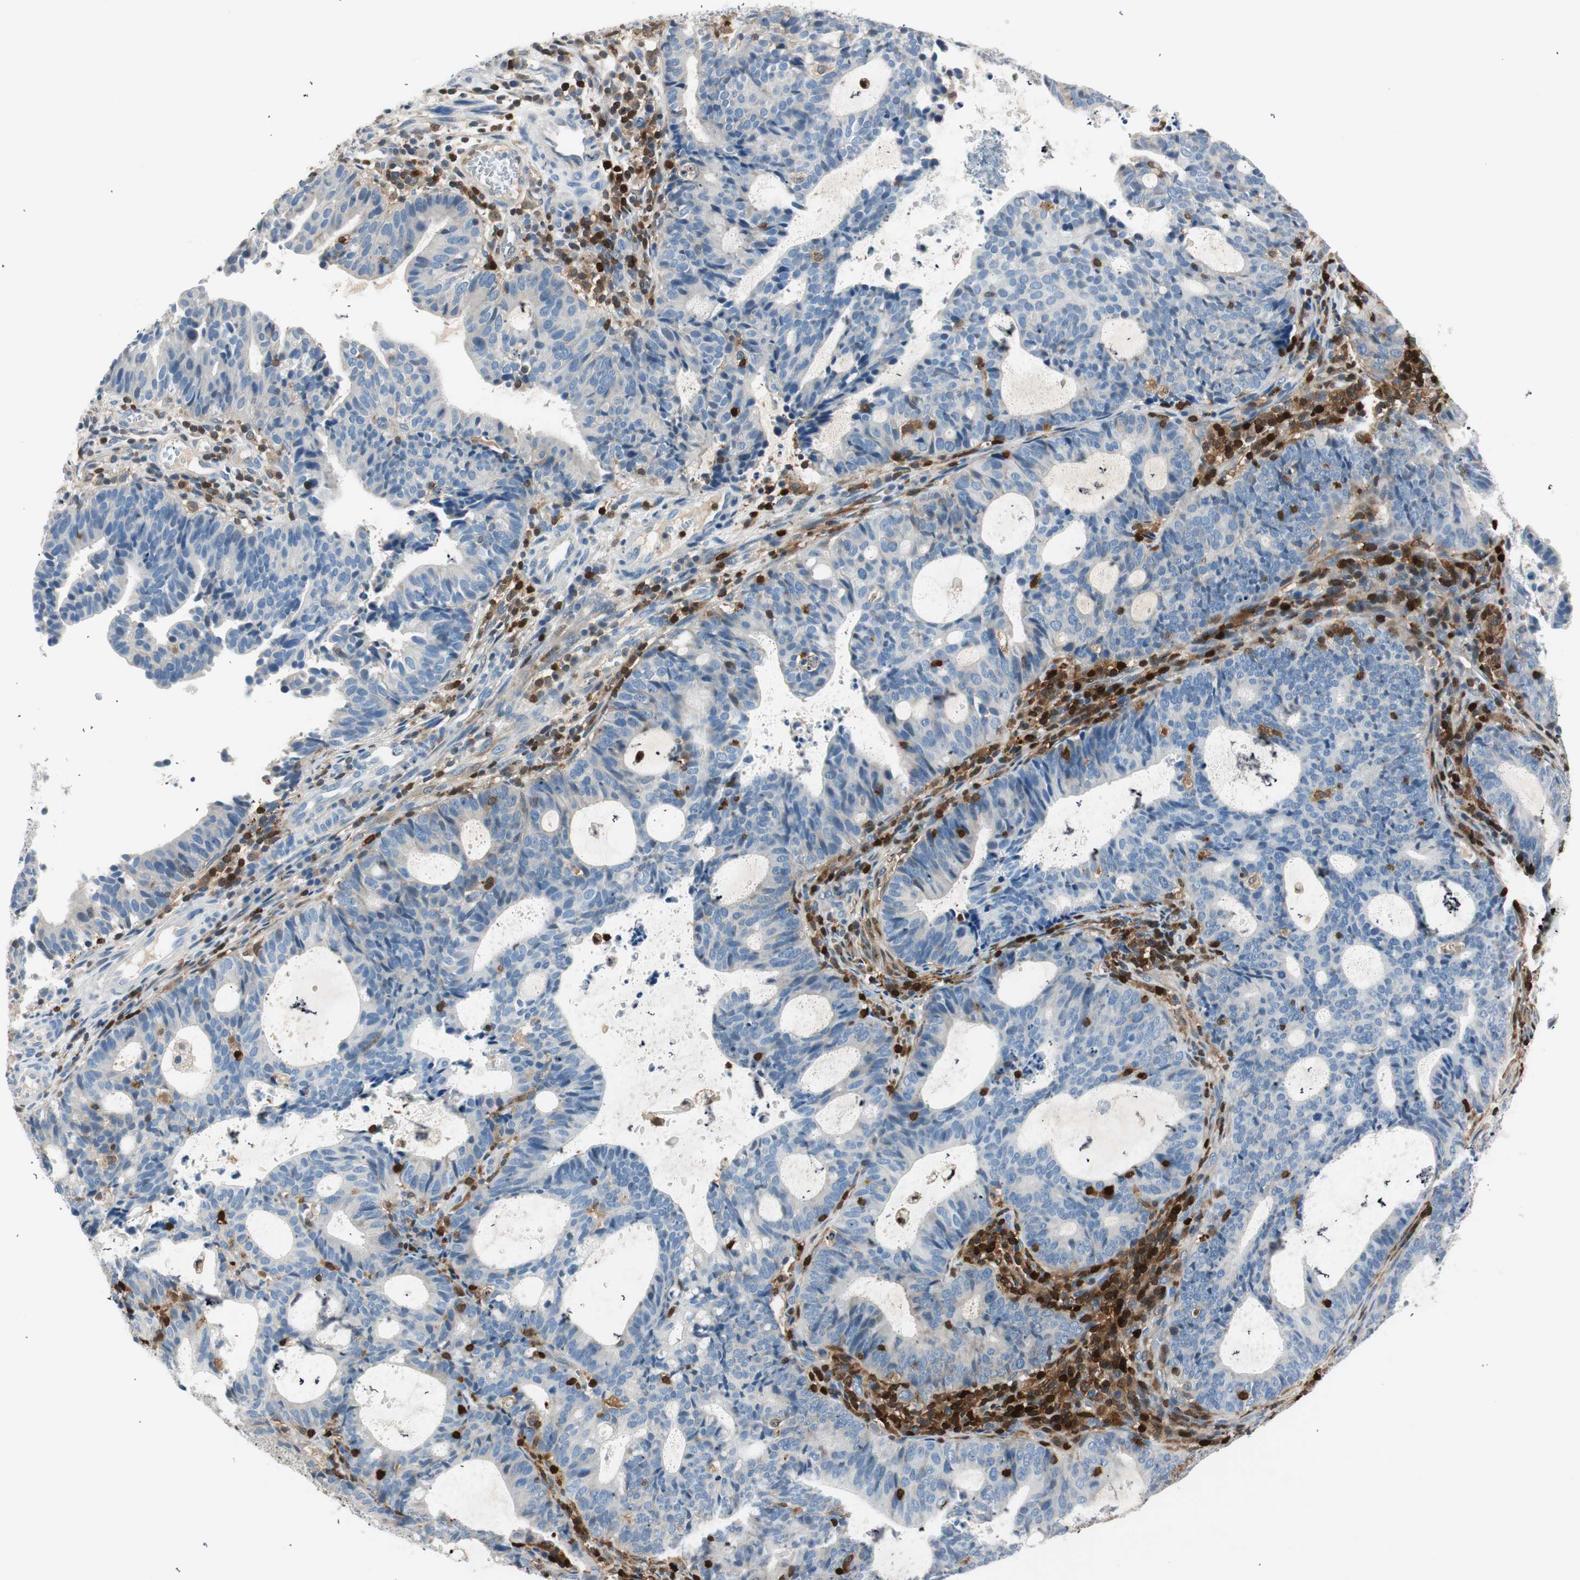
{"staining": {"intensity": "negative", "quantity": "none", "location": "none"}, "tissue": "endometrial cancer", "cell_type": "Tumor cells", "image_type": "cancer", "snomed": [{"axis": "morphology", "description": "Adenocarcinoma, NOS"}, {"axis": "topography", "description": "Uterus"}], "caption": "Endometrial cancer (adenocarcinoma) stained for a protein using immunohistochemistry (IHC) displays no staining tumor cells.", "gene": "COTL1", "patient": {"sex": "female", "age": 83}}